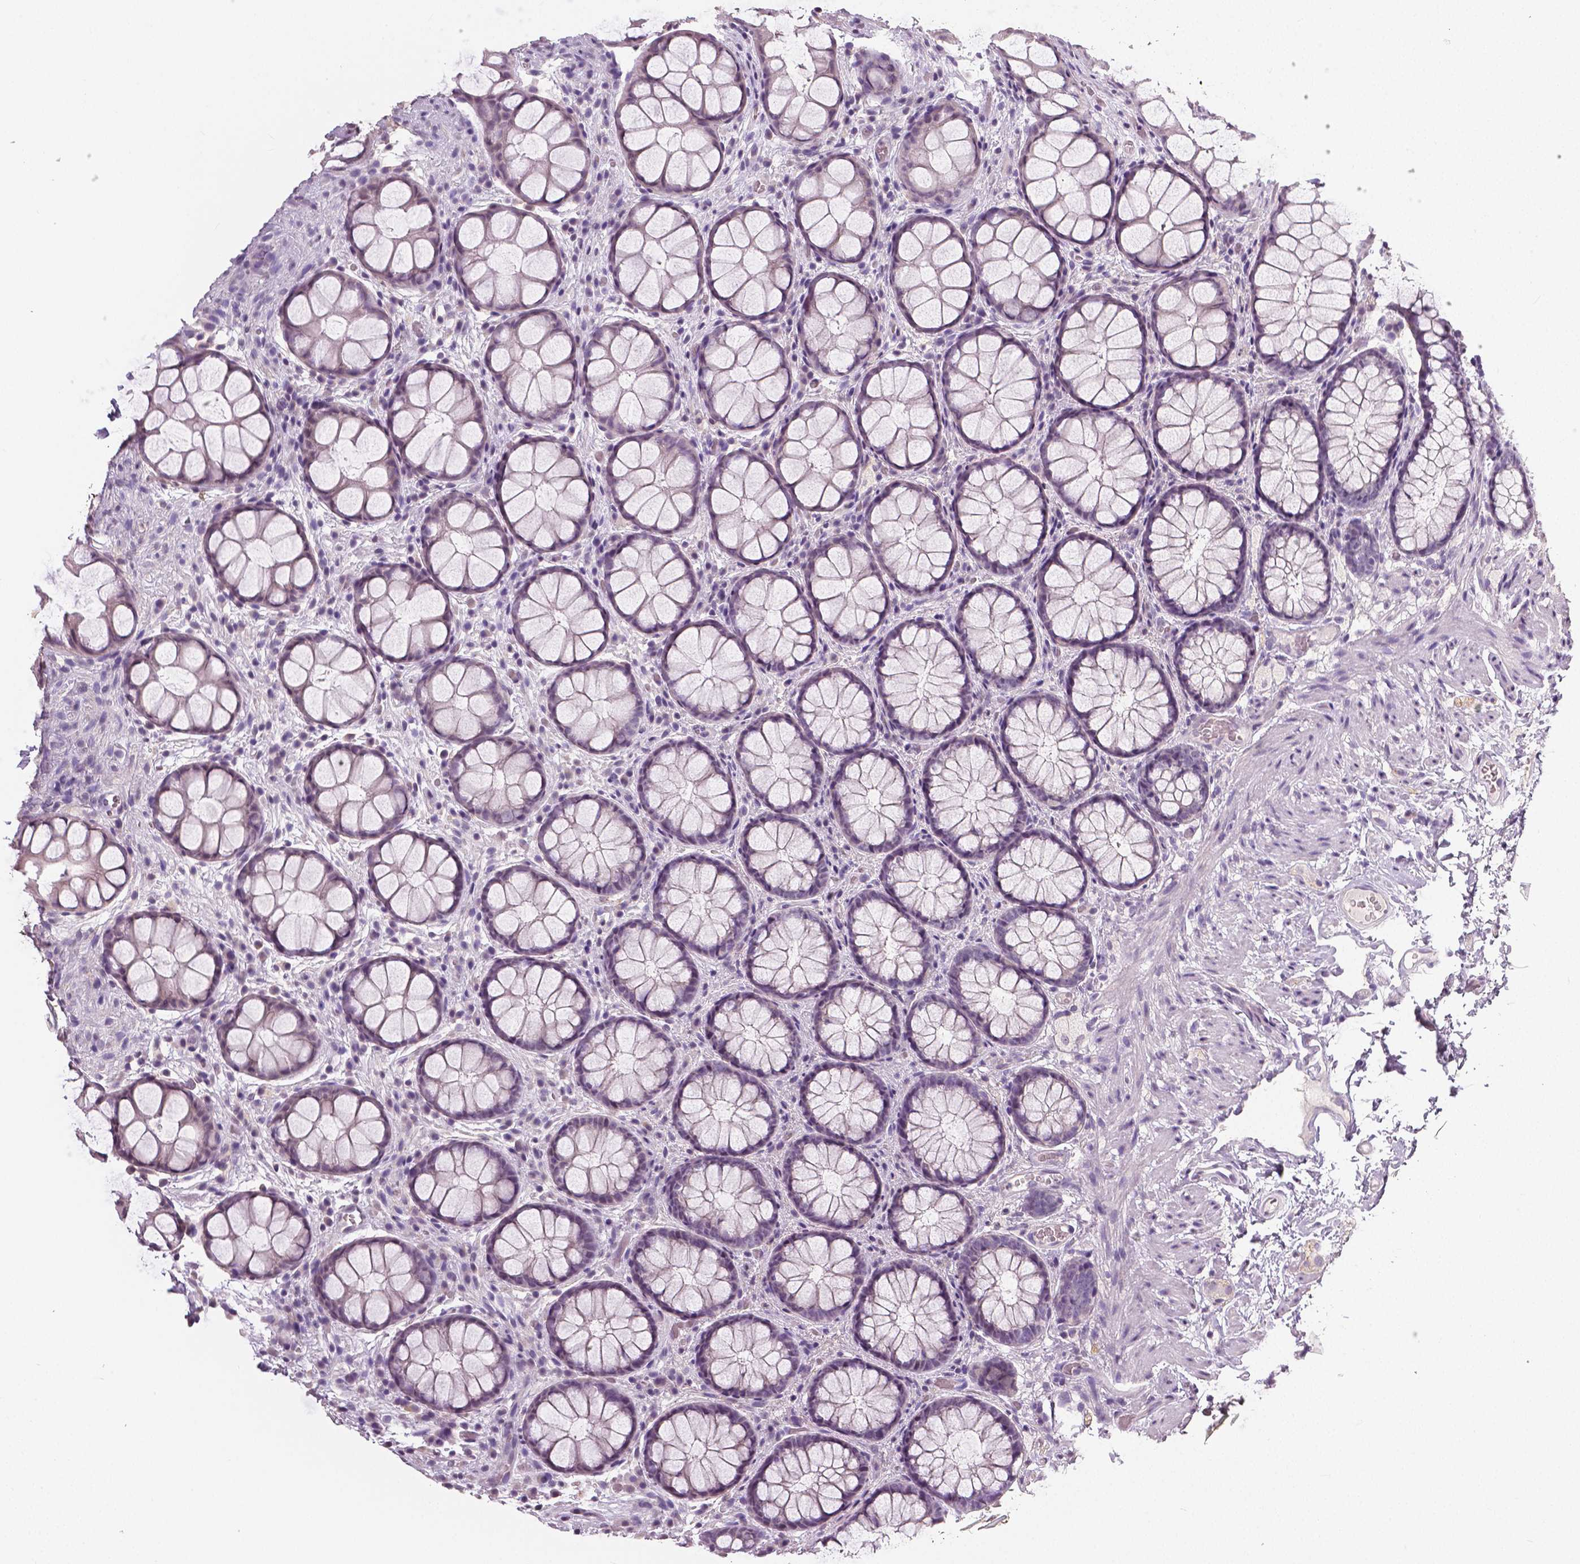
{"staining": {"intensity": "negative", "quantity": "none", "location": "none"}, "tissue": "rectum", "cell_type": "Glandular cells", "image_type": "normal", "snomed": [{"axis": "morphology", "description": "Normal tissue, NOS"}, {"axis": "topography", "description": "Rectum"}], "caption": "Glandular cells are negative for protein expression in unremarkable human rectum. The staining was performed using DAB to visualize the protein expression in brown, while the nuclei were stained in blue with hematoxylin (Magnification: 20x).", "gene": "NECAB1", "patient": {"sex": "female", "age": 62}}